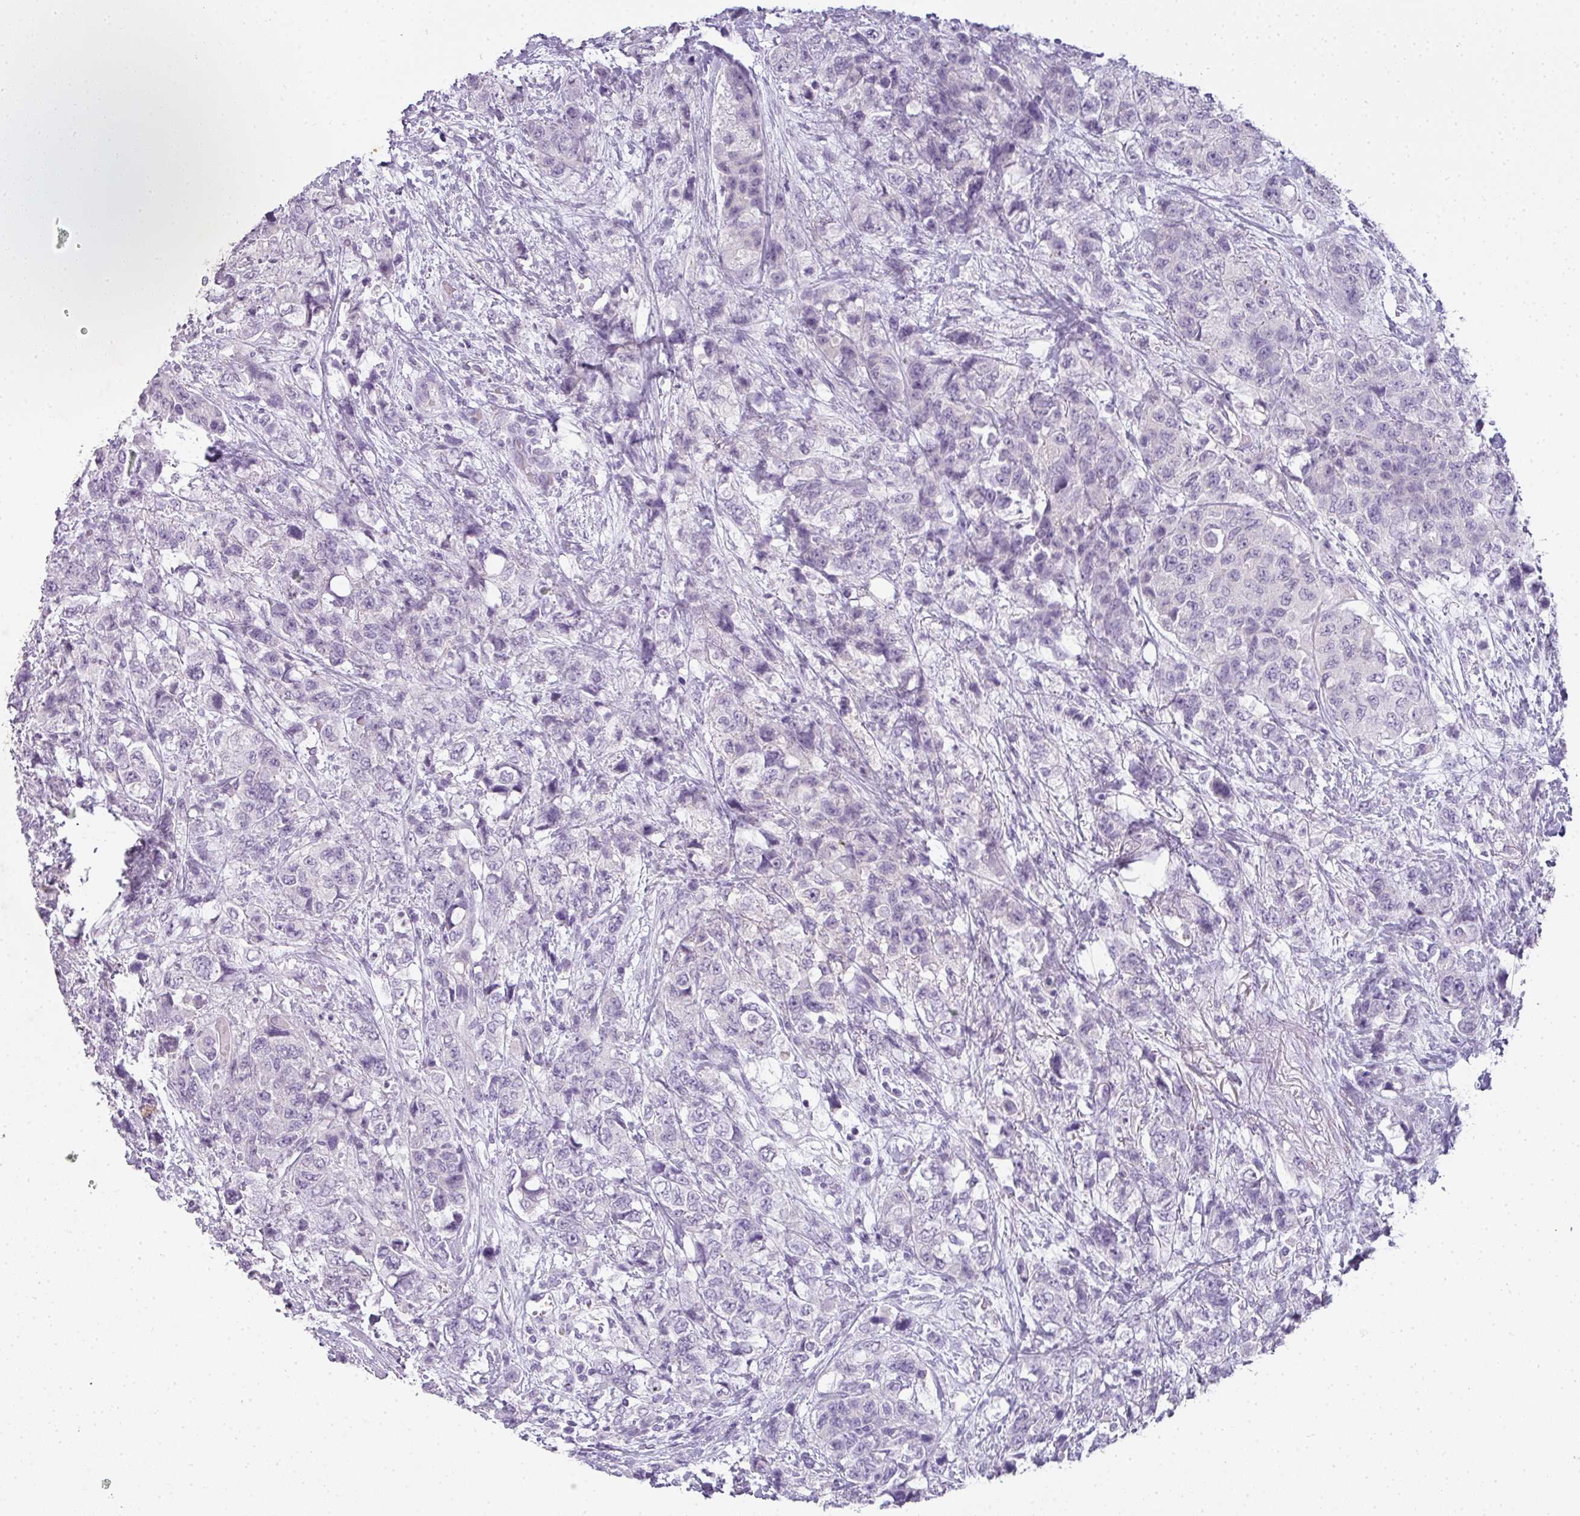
{"staining": {"intensity": "negative", "quantity": "none", "location": "none"}, "tissue": "urothelial cancer", "cell_type": "Tumor cells", "image_type": "cancer", "snomed": [{"axis": "morphology", "description": "Urothelial carcinoma, High grade"}, {"axis": "topography", "description": "Urinary bladder"}], "caption": "IHC of human urothelial carcinoma (high-grade) reveals no positivity in tumor cells.", "gene": "RBMY1F", "patient": {"sex": "female", "age": 78}}